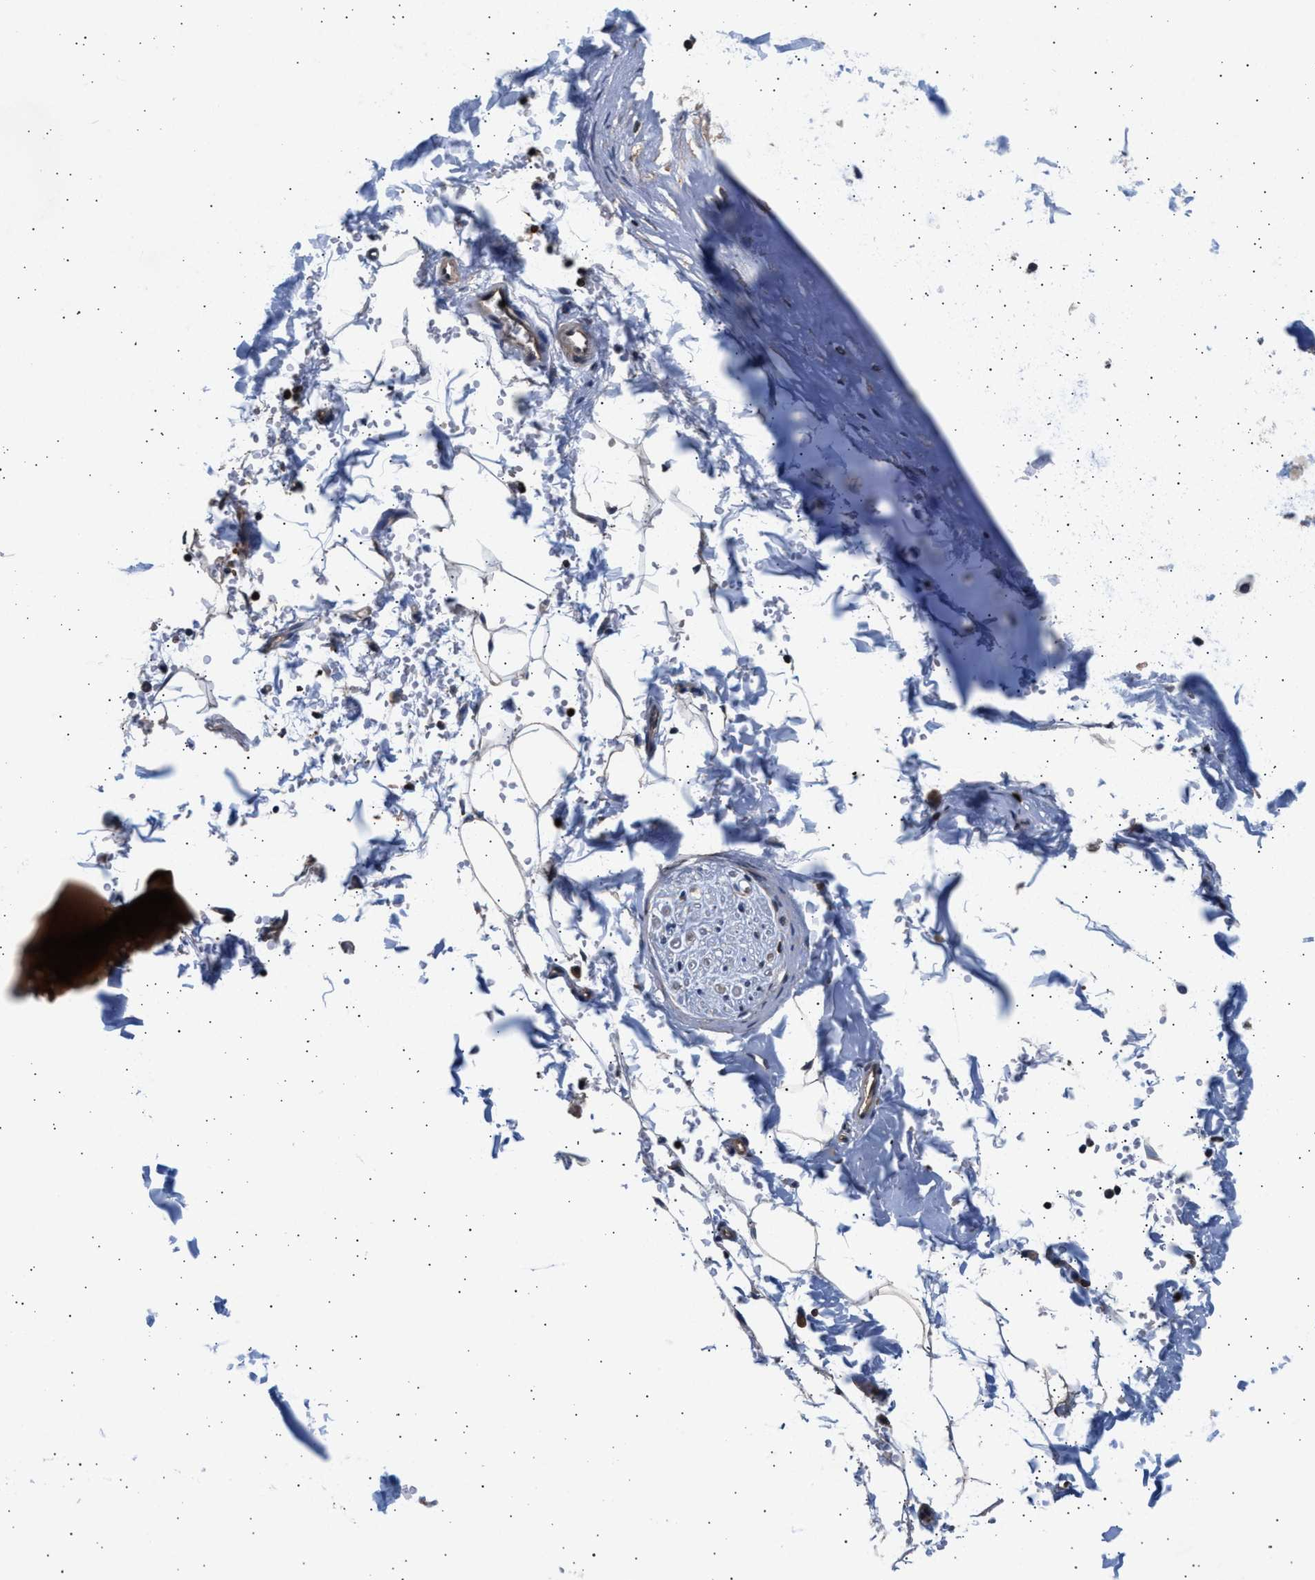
{"staining": {"intensity": "negative", "quantity": "none", "location": "none"}, "tissue": "adipose tissue", "cell_type": "Adipocytes", "image_type": "normal", "snomed": [{"axis": "morphology", "description": "Normal tissue, NOS"}, {"axis": "topography", "description": "Cartilage tissue"}, {"axis": "topography", "description": "Bronchus"}], "caption": "This is a image of IHC staining of normal adipose tissue, which shows no staining in adipocytes.", "gene": "GRAP2", "patient": {"sex": "female", "age": 73}}